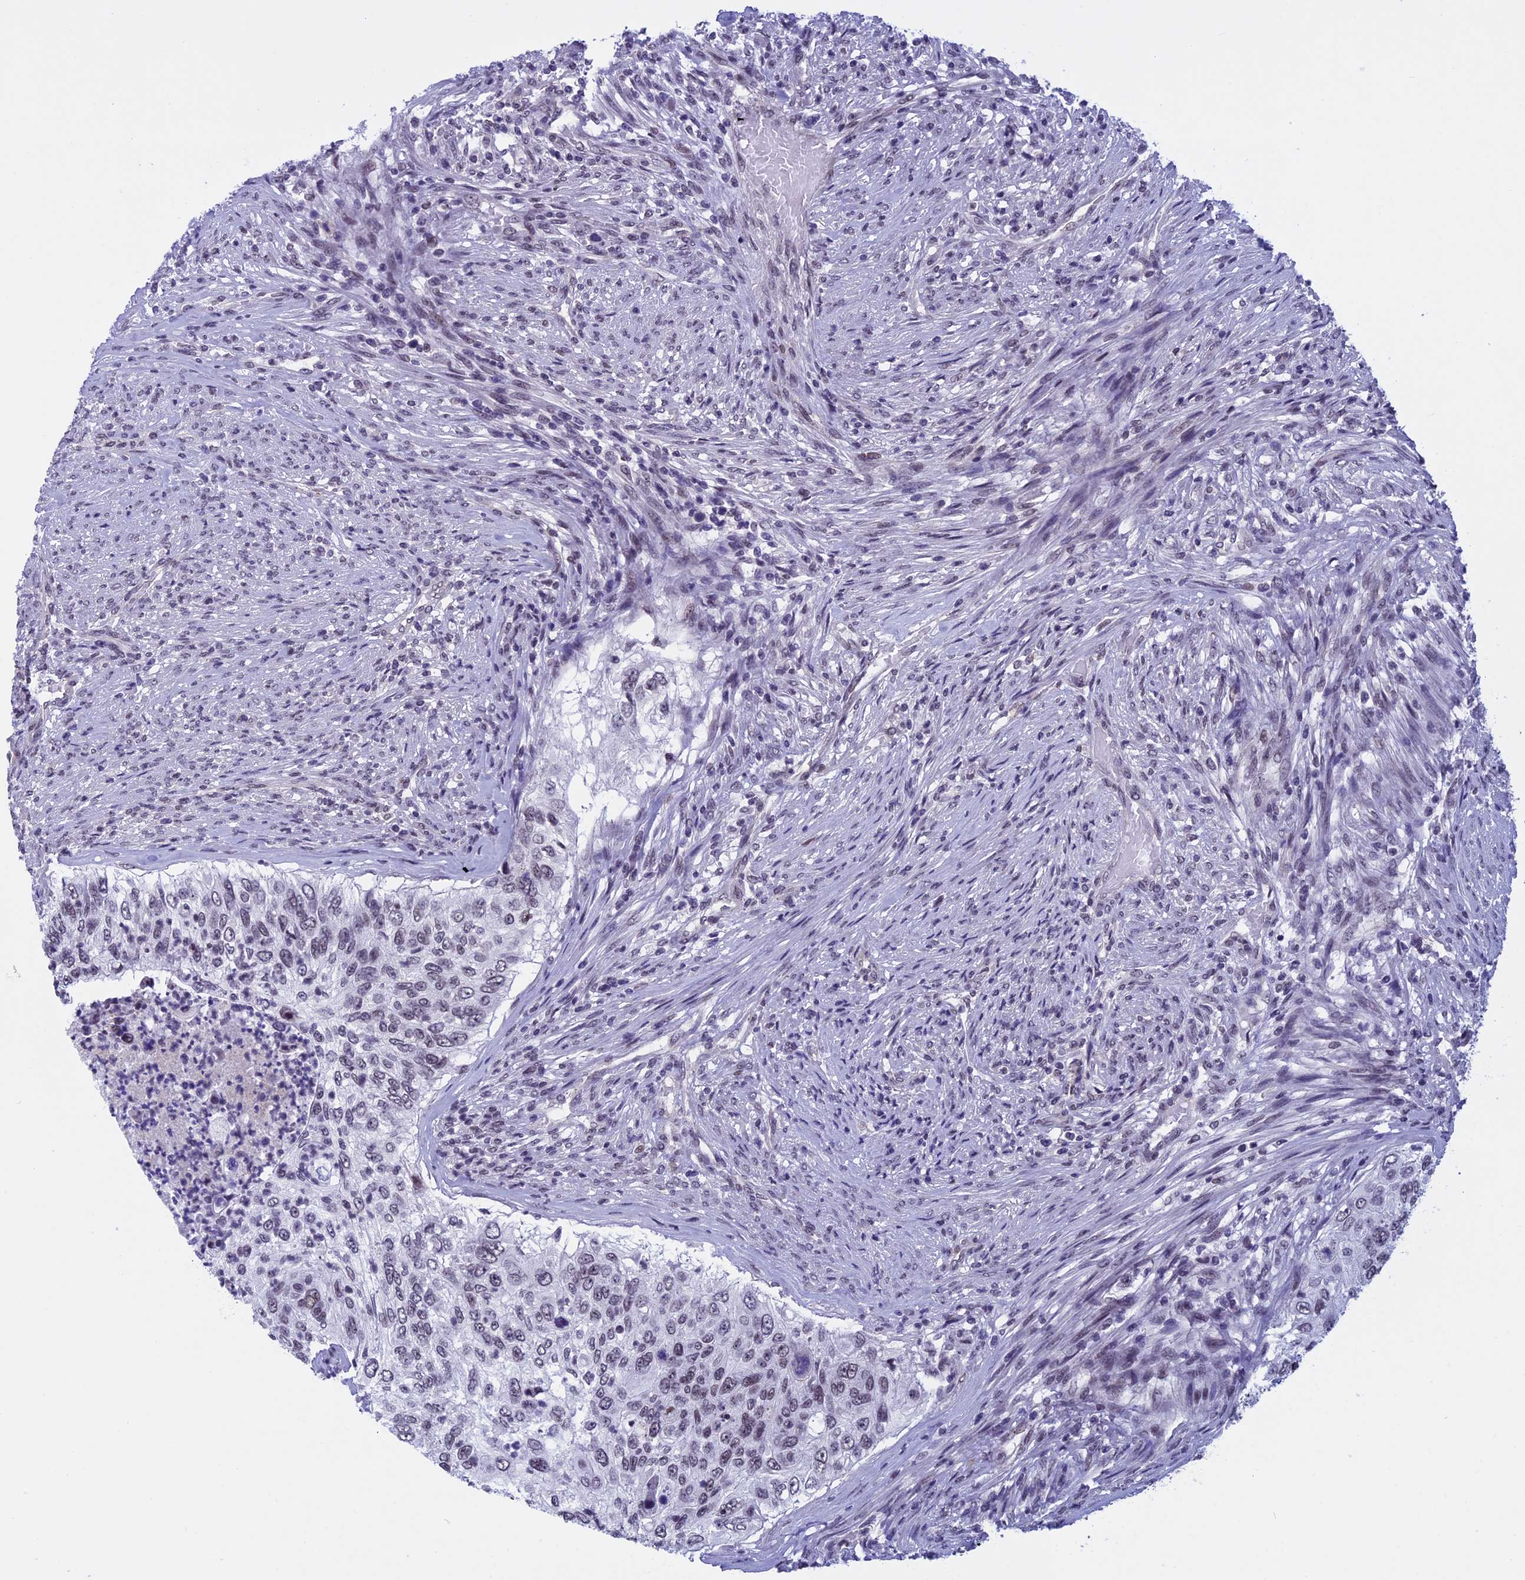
{"staining": {"intensity": "weak", "quantity": "25%-75%", "location": "nuclear"}, "tissue": "urothelial cancer", "cell_type": "Tumor cells", "image_type": "cancer", "snomed": [{"axis": "morphology", "description": "Urothelial carcinoma, High grade"}, {"axis": "topography", "description": "Urinary bladder"}], "caption": "Human urothelial carcinoma (high-grade) stained for a protein (brown) shows weak nuclear positive expression in about 25%-75% of tumor cells.", "gene": "NIPBL", "patient": {"sex": "female", "age": 60}}